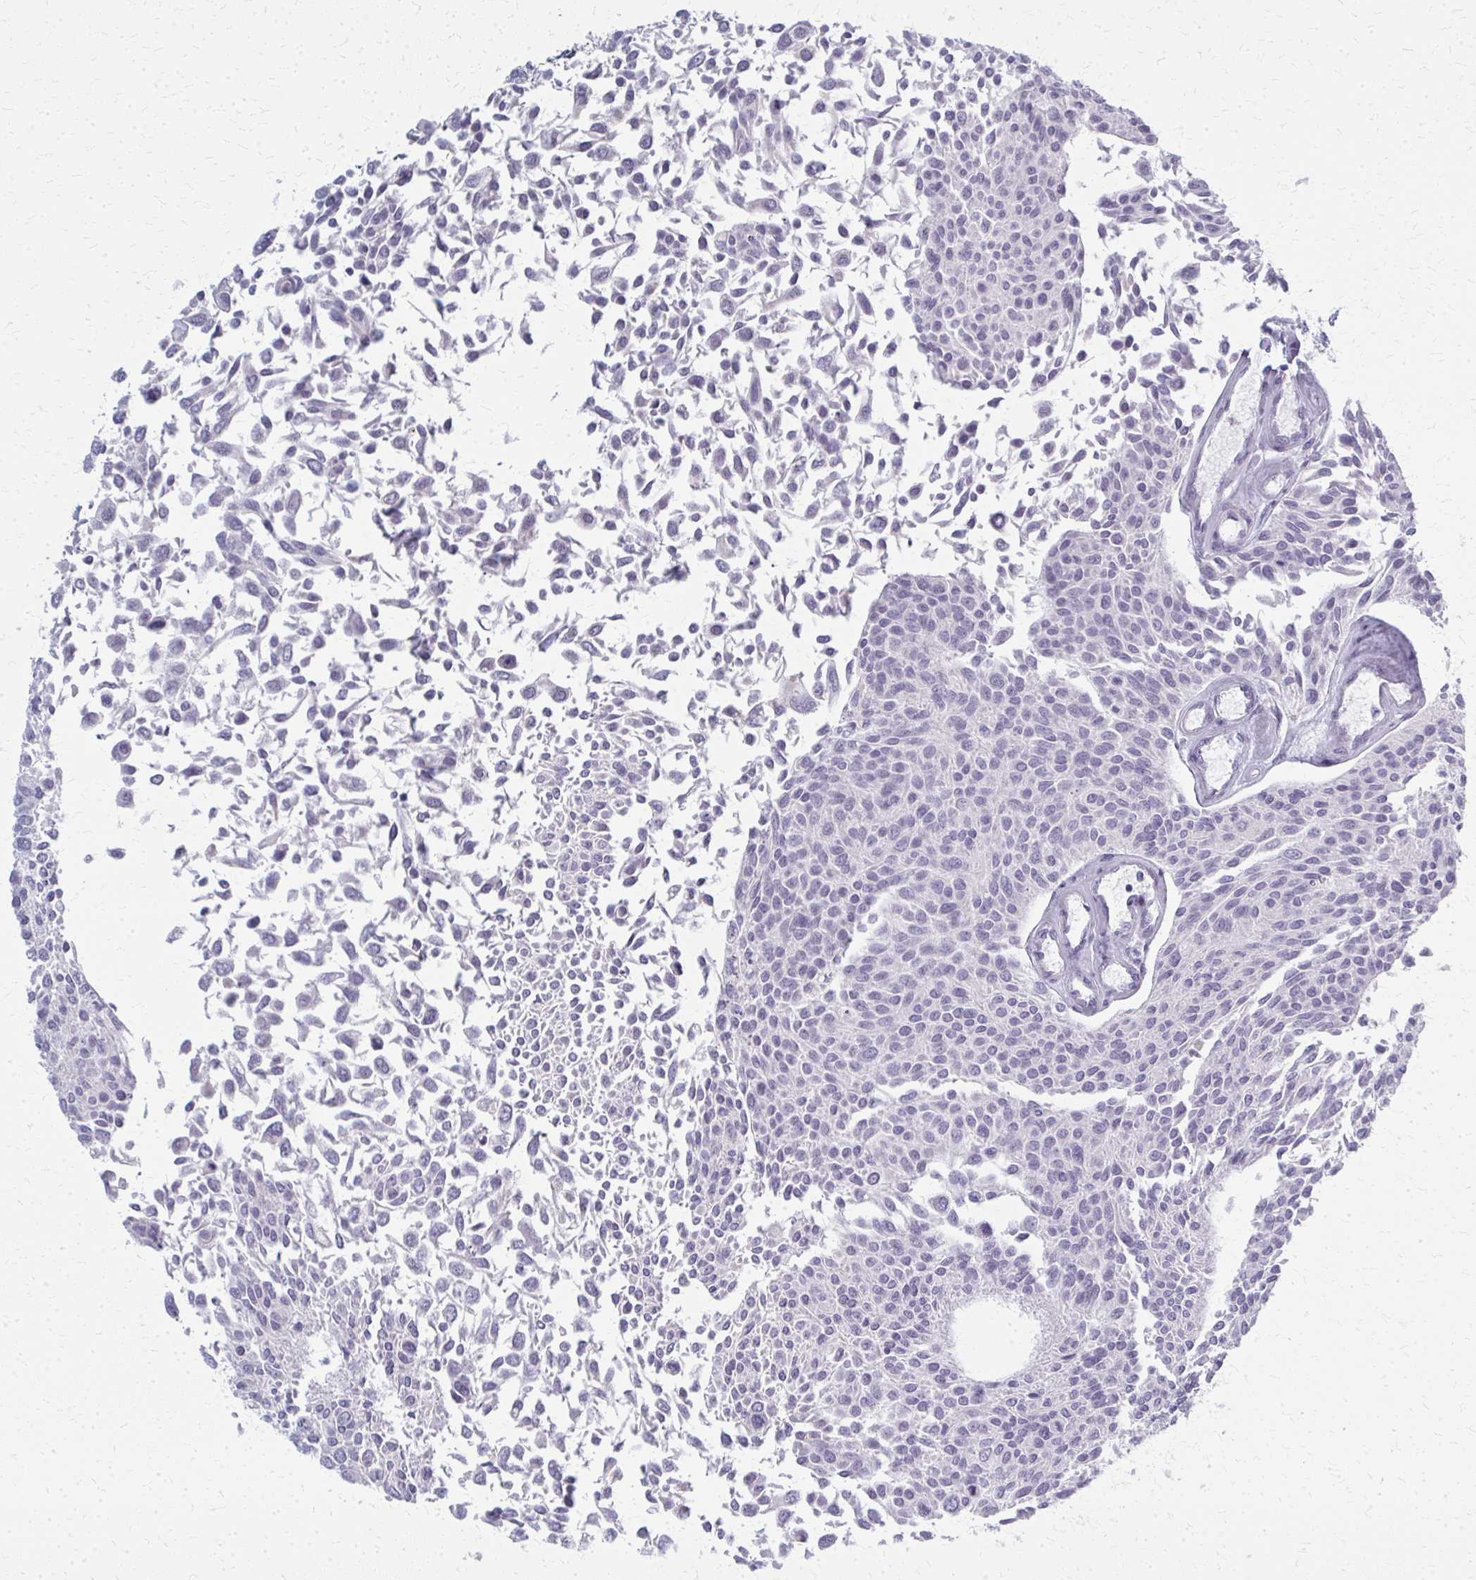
{"staining": {"intensity": "negative", "quantity": "none", "location": "none"}, "tissue": "urothelial cancer", "cell_type": "Tumor cells", "image_type": "cancer", "snomed": [{"axis": "morphology", "description": "Urothelial carcinoma, NOS"}, {"axis": "topography", "description": "Urinary bladder"}], "caption": "This is an immunohistochemistry (IHC) micrograph of urothelial cancer. There is no expression in tumor cells.", "gene": "CASQ2", "patient": {"sex": "male", "age": 55}}